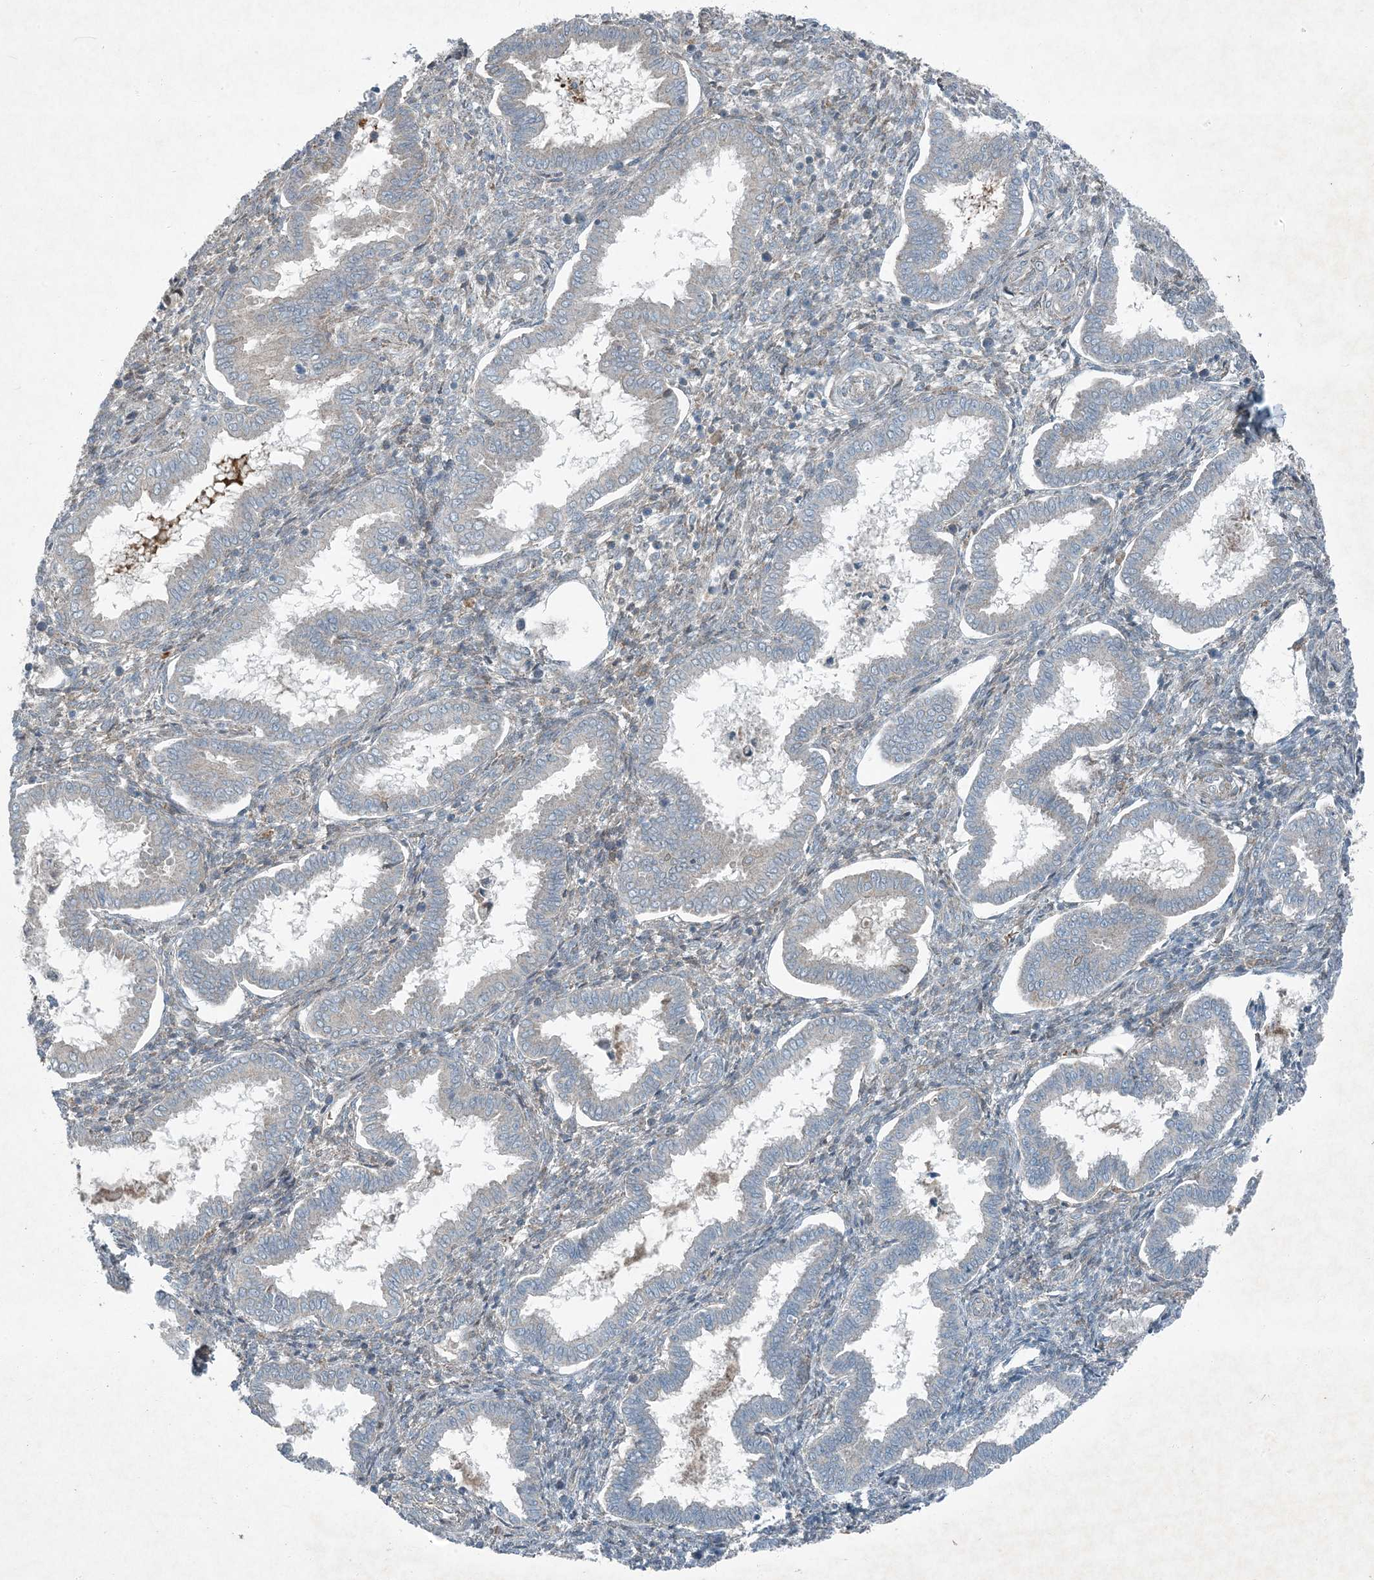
{"staining": {"intensity": "weak", "quantity": "25%-75%", "location": "cytoplasmic/membranous"}, "tissue": "endometrium", "cell_type": "Cells in endometrial stroma", "image_type": "normal", "snomed": [{"axis": "morphology", "description": "Normal tissue, NOS"}, {"axis": "topography", "description": "Endometrium"}], "caption": "A low amount of weak cytoplasmic/membranous expression is present in about 25%-75% of cells in endometrial stroma in unremarkable endometrium.", "gene": "APOM", "patient": {"sex": "female", "age": 24}}